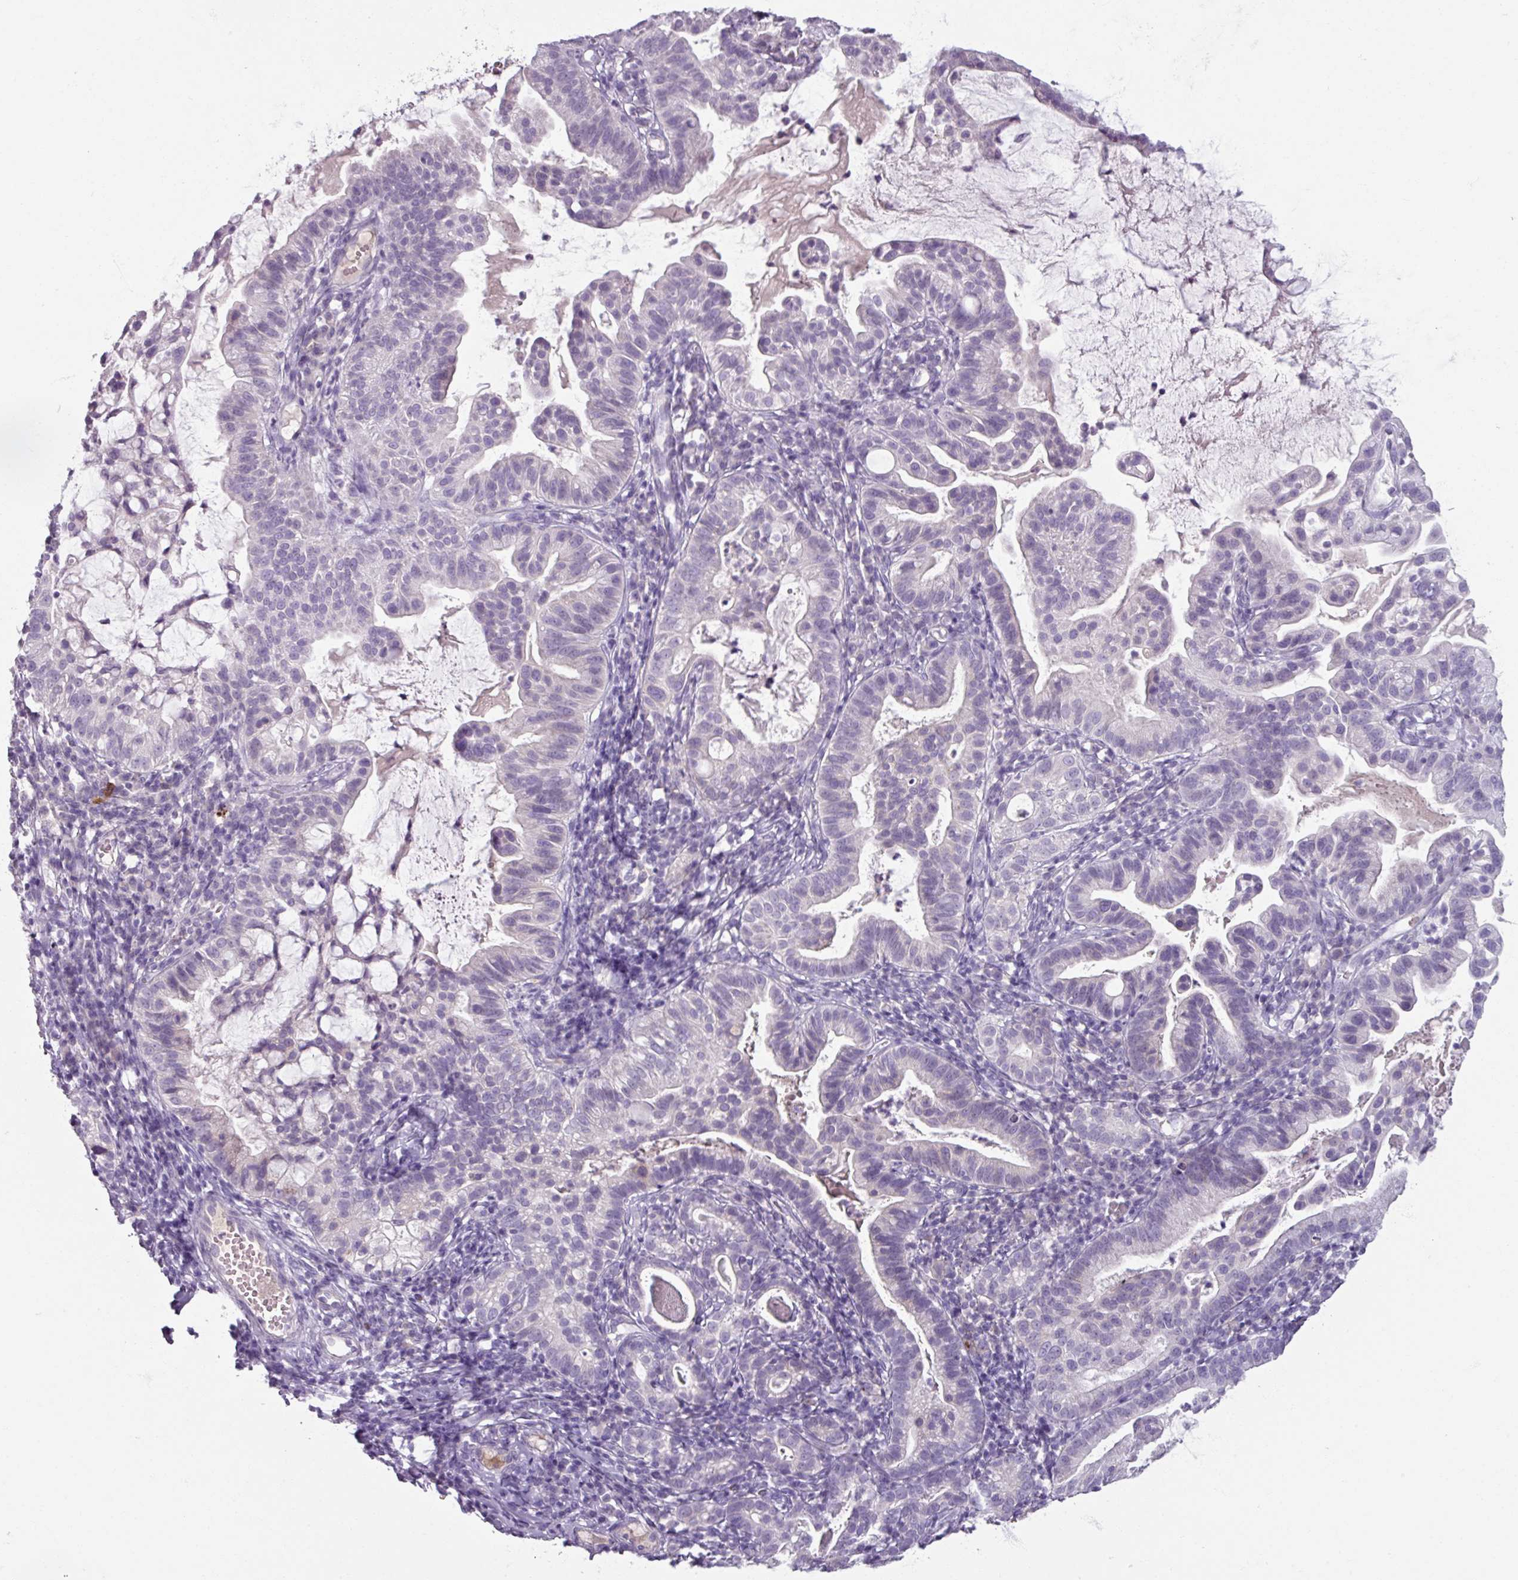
{"staining": {"intensity": "negative", "quantity": "none", "location": "none"}, "tissue": "cervical cancer", "cell_type": "Tumor cells", "image_type": "cancer", "snomed": [{"axis": "morphology", "description": "Adenocarcinoma, NOS"}, {"axis": "topography", "description": "Cervix"}], "caption": "Immunohistochemistry (IHC) of human adenocarcinoma (cervical) shows no staining in tumor cells. (DAB (3,3'-diaminobenzidine) immunohistochemistry, high magnification).", "gene": "SLC27A5", "patient": {"sex": "female", "age": 41}}